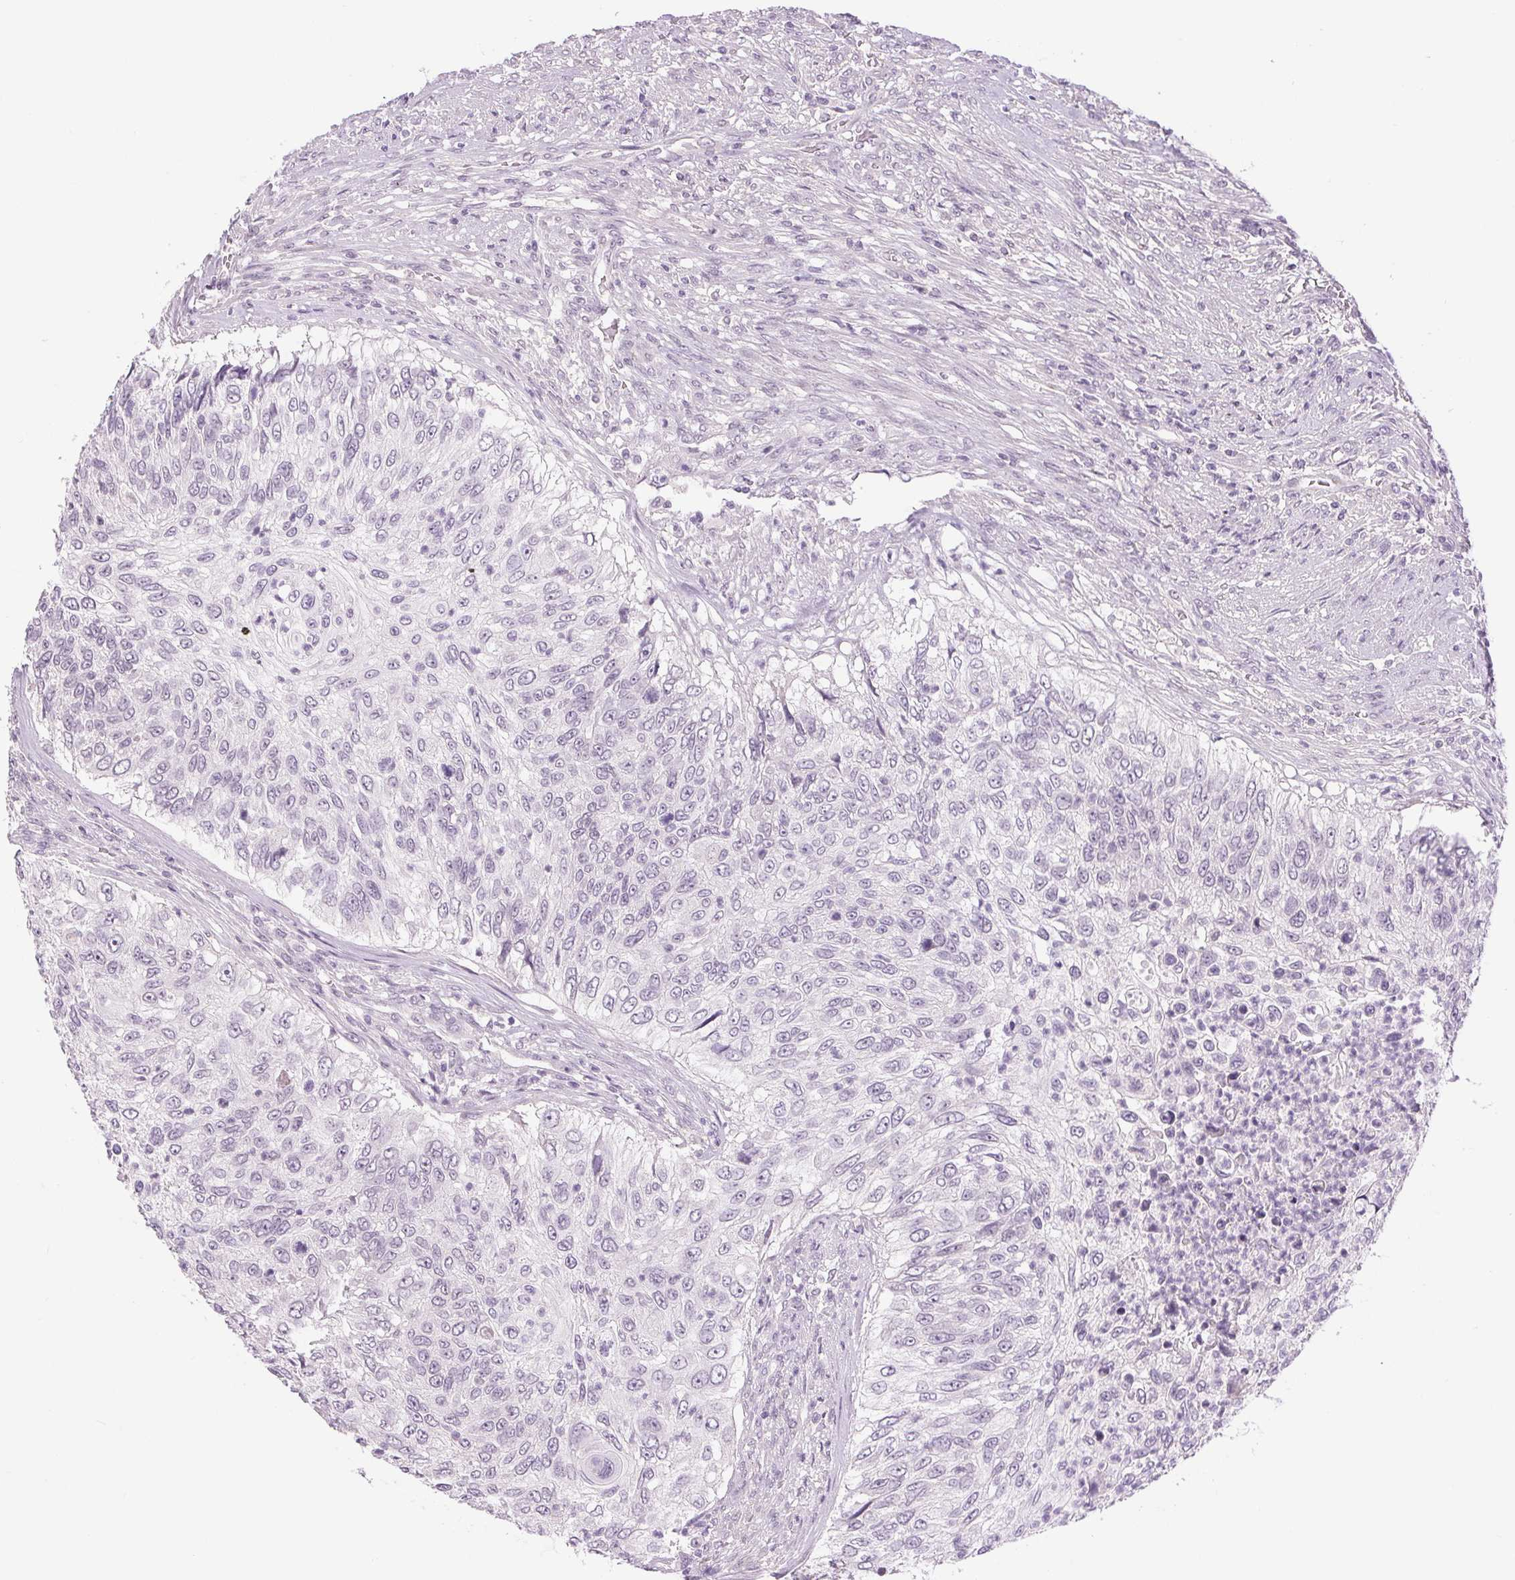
{"staining": {"intensity": "negative", "quantity": "none", "location": "none"}, "tissue": "urothelial cancer", "cell_type": "Tumor cells", "image_type": "cancer", "snomed": [{"axis": "morphology", "description": "Urothelial carcinoma, High grade"}, {"axis": "topography", "description": "Urinary bladder"}], "caption": "A micrograph of urothelial carcinoma (high-grade) stained for a protein demonstrates no brown staining in tumor cells.", "gene": "FAM168A", "patient": {"sex": "female", "age": 60}}